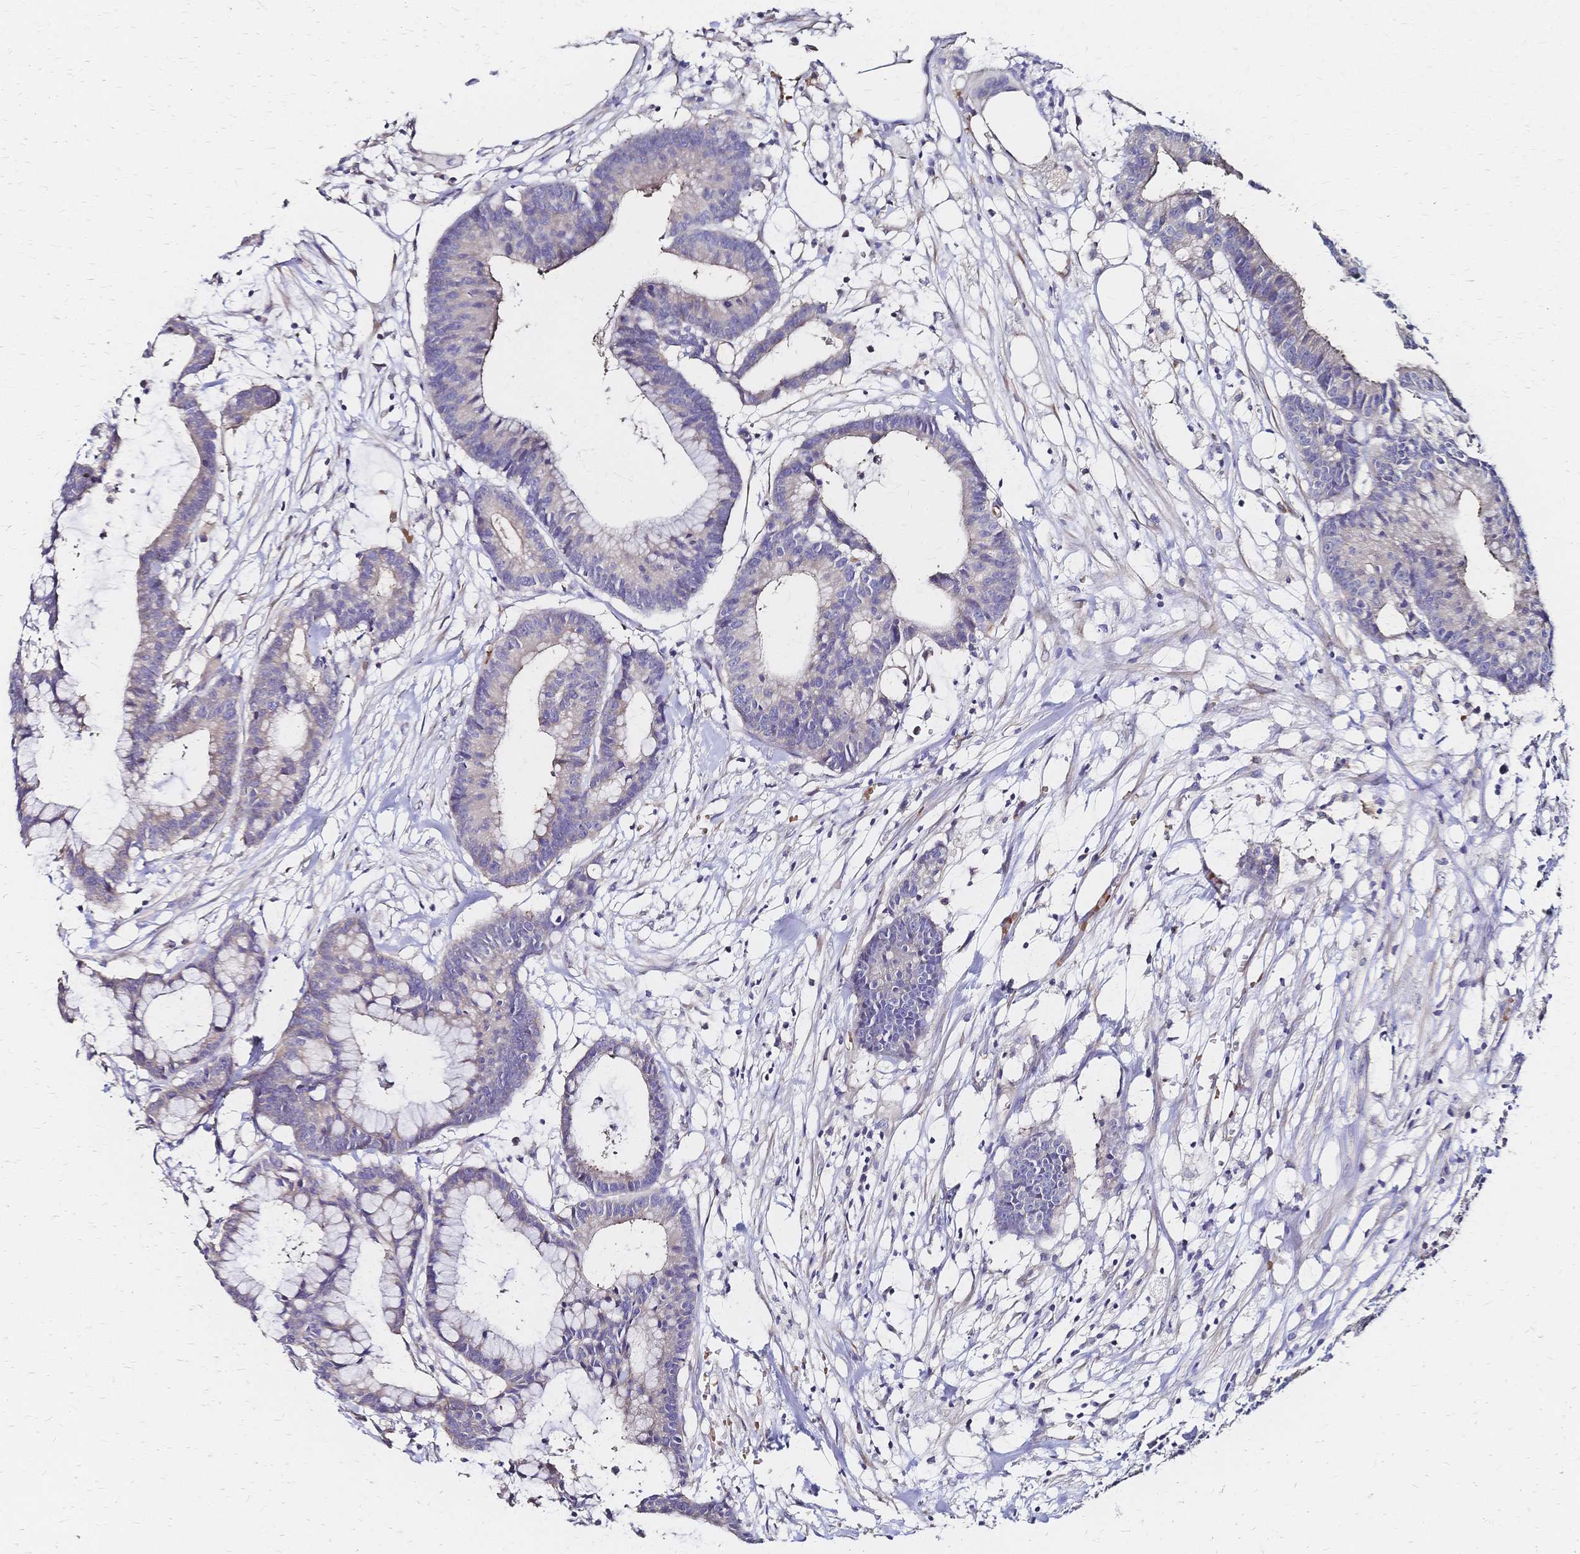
{"staining": {"intensity": "negative", "quantity": "none", "location": "none"}, "tissue": "colorectal cancer", "cell_type": "Tumor cells", "image_type": "cancer", "snomed": [{"axis": "morphology", "description": "Adenocarcinoma, NOS"}, {"axis": "topography", "description": "Colon"}], "caption": "Immunohistochemistry image of neoplastic tissue: human colorectal adenocarcinoma stained with DAB exhibits no significant protein expression in tumor cells.", "gene": "SLC5A1", "patient": {"sex": "female", "age": 78}}